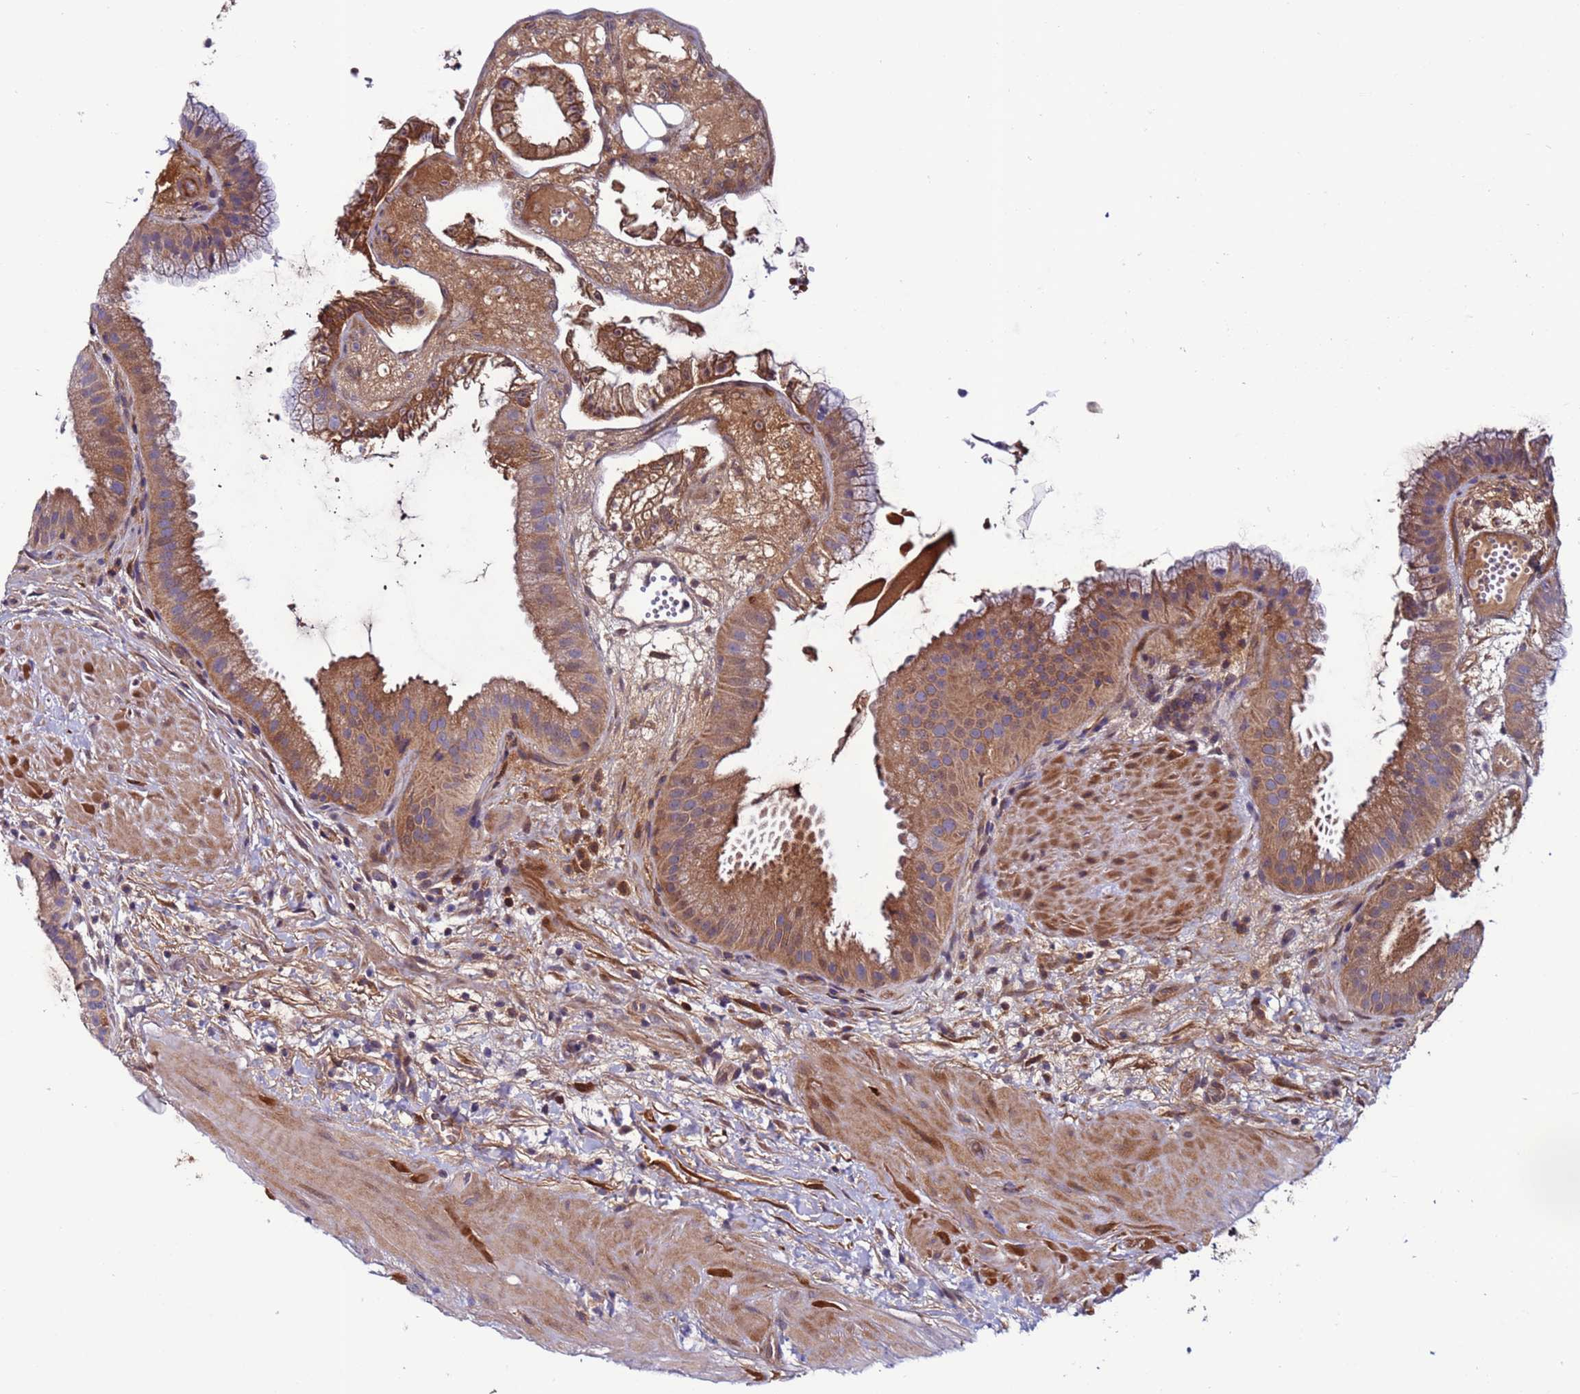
{"staining": {"intensity": "moderate", "quantity": ">75%", "location": "cytoplasmic/membranous"}, "tissue": "gallbladder", "cell_type": "Glandular cells", "image_type": "normal", "snomed": [{"axis": "morphology", "description": "Normal tissue, NOS"}, {"axis": "topography", "description": "Gallbladder"}], "caption": "A brown stain highlights moderate cytoplasmic/membranous staining of a protein in glandular cells of benign human gallbladder. The staining was performed using DAB (3,3'-diaminobenzidine), with brown indicating positive protein expression. Nuclei are stained blue with hematoxylin.", "gene": "C8G", "patient": {"sex": "female", "age": 64}}